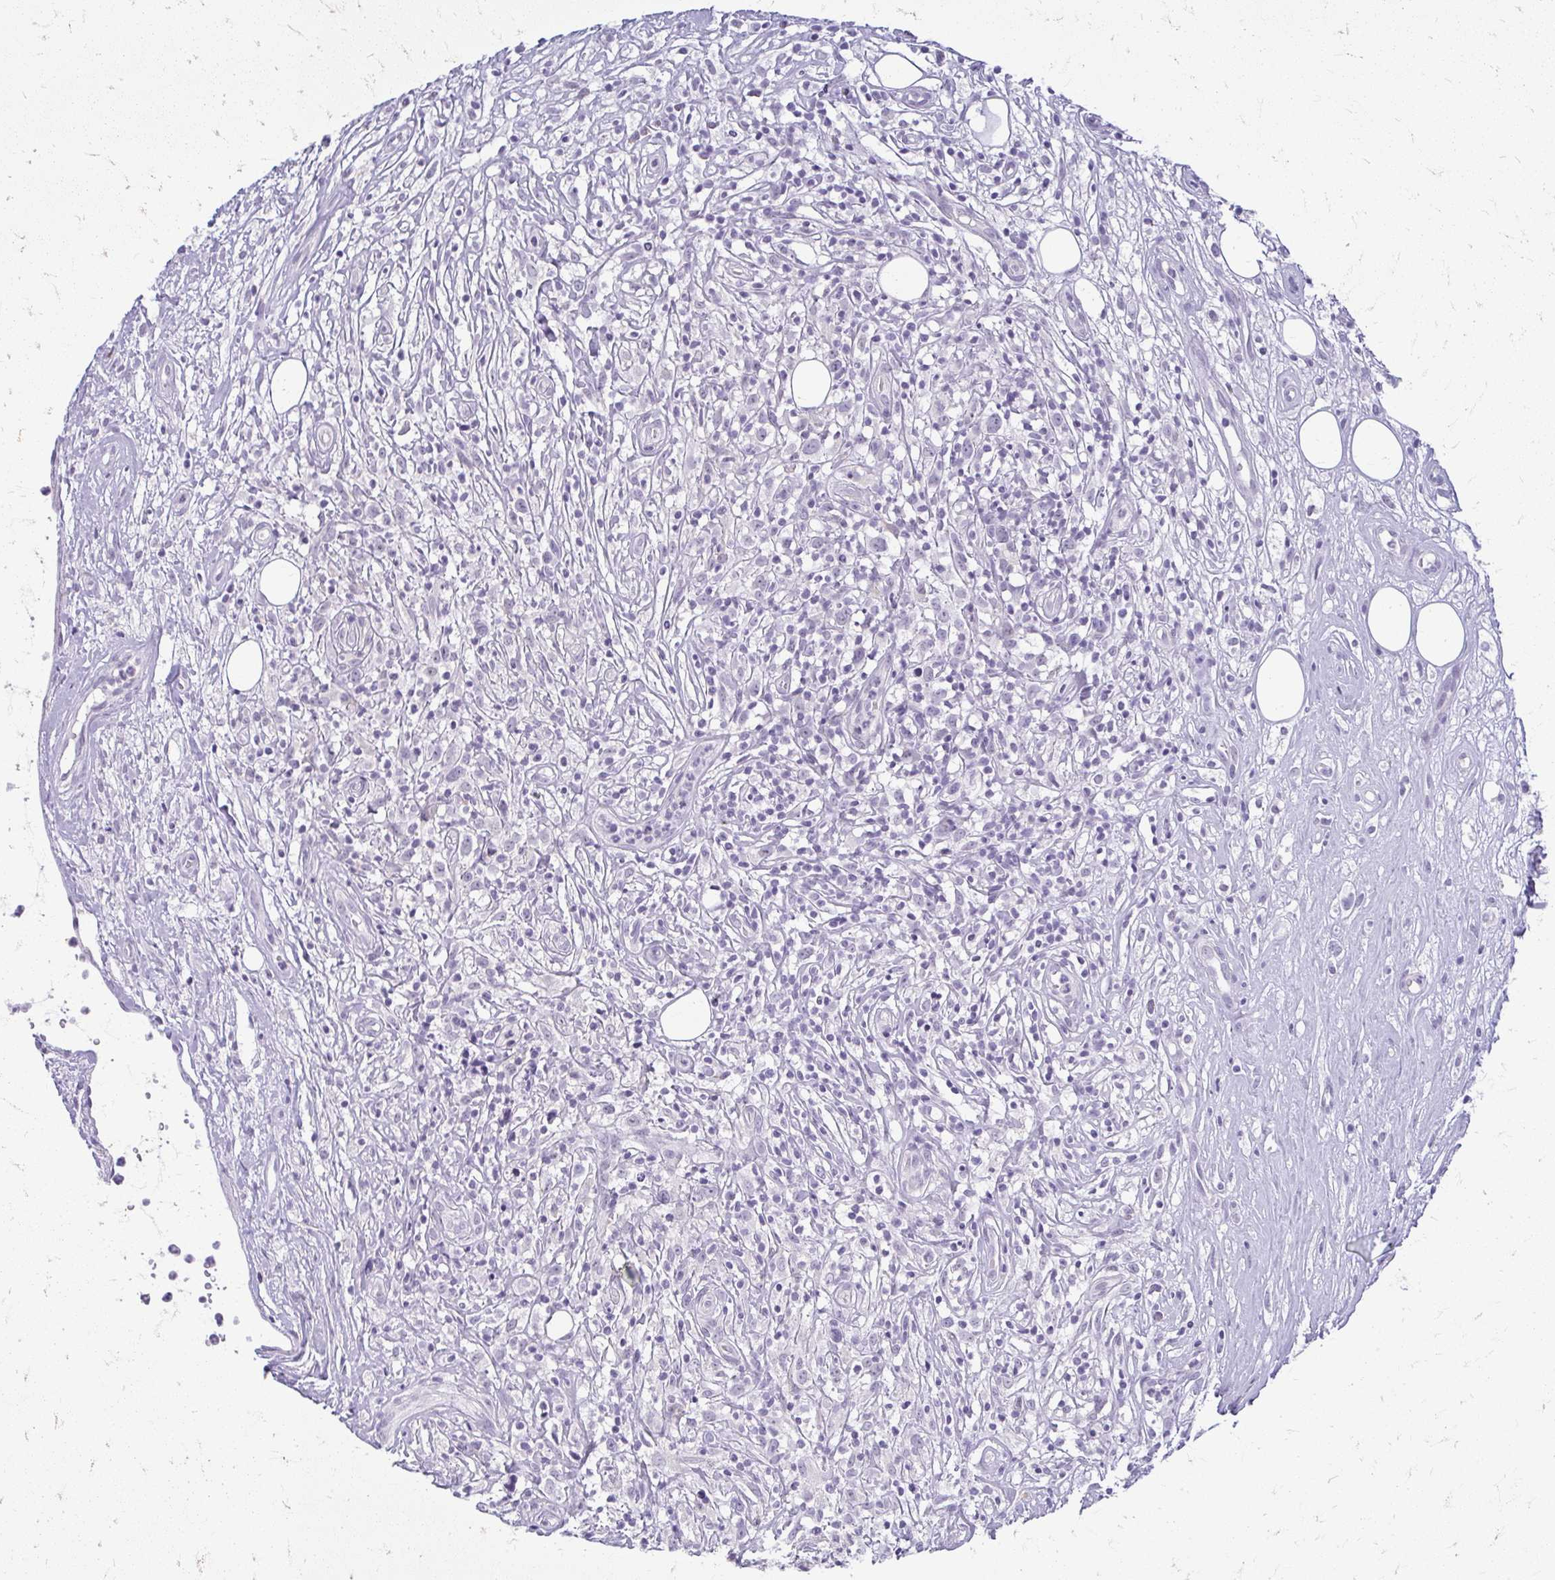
{"staining": {"intensity": "negative", "quantity": "none", "location": "none"}, "tissue": "lymphoma", "cell_type": "Tumor cells", "image_type": "cancer", "snomed": [{"axis": "morphology", "description": "Hodgkin's disease, NOS"}, {"axis": "topography", "description": "No Tissue"}], "caption": "Immunohistochemistry (IHC) of human Hodgkin's disease demonstrates no expression in tumor cells.", "gene": "TEX33", "patient": {"sex": "female", "age": 21}}